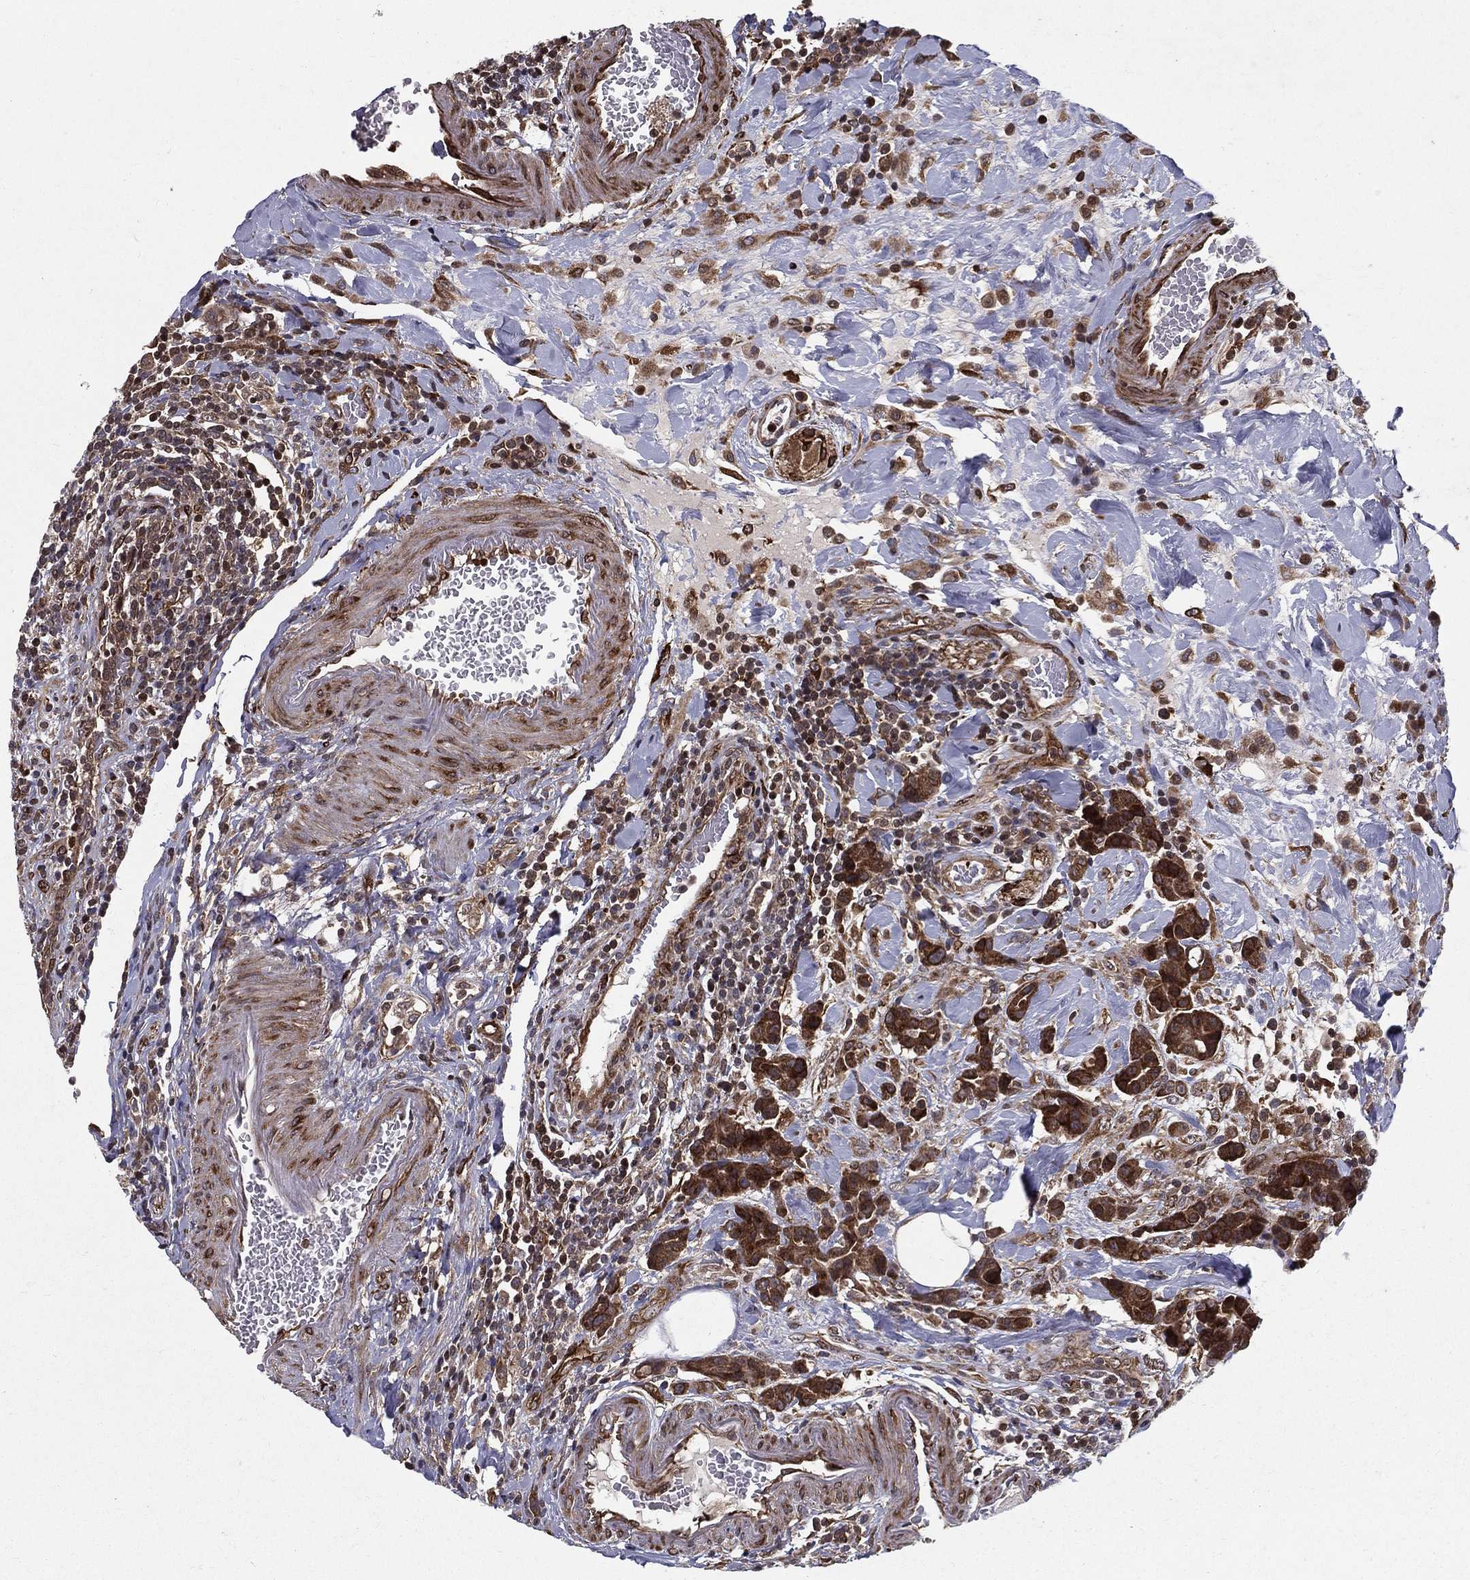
{"staining": {"intensity": "moderate", "quantity": ">75%", "location": "cytoplasmic/membranous"}, "tissue": "colorectal cancer", "cell_type": "Tumor cells", "image_type": "cancer", "snomed": [{"axis": "morphology", "description": "Adenocarcinoma, NOS"}, {"axis": "topography", "description": "Colon"}], "caption": "This is an image of immunohistochemistry staining of adenocarcinoma (colorectal), which shows moderate staining in the cytoplasmic/membranous of tumor cells.", "gene": "CERS2", "patient": {"sex": "female", "age": 69}}